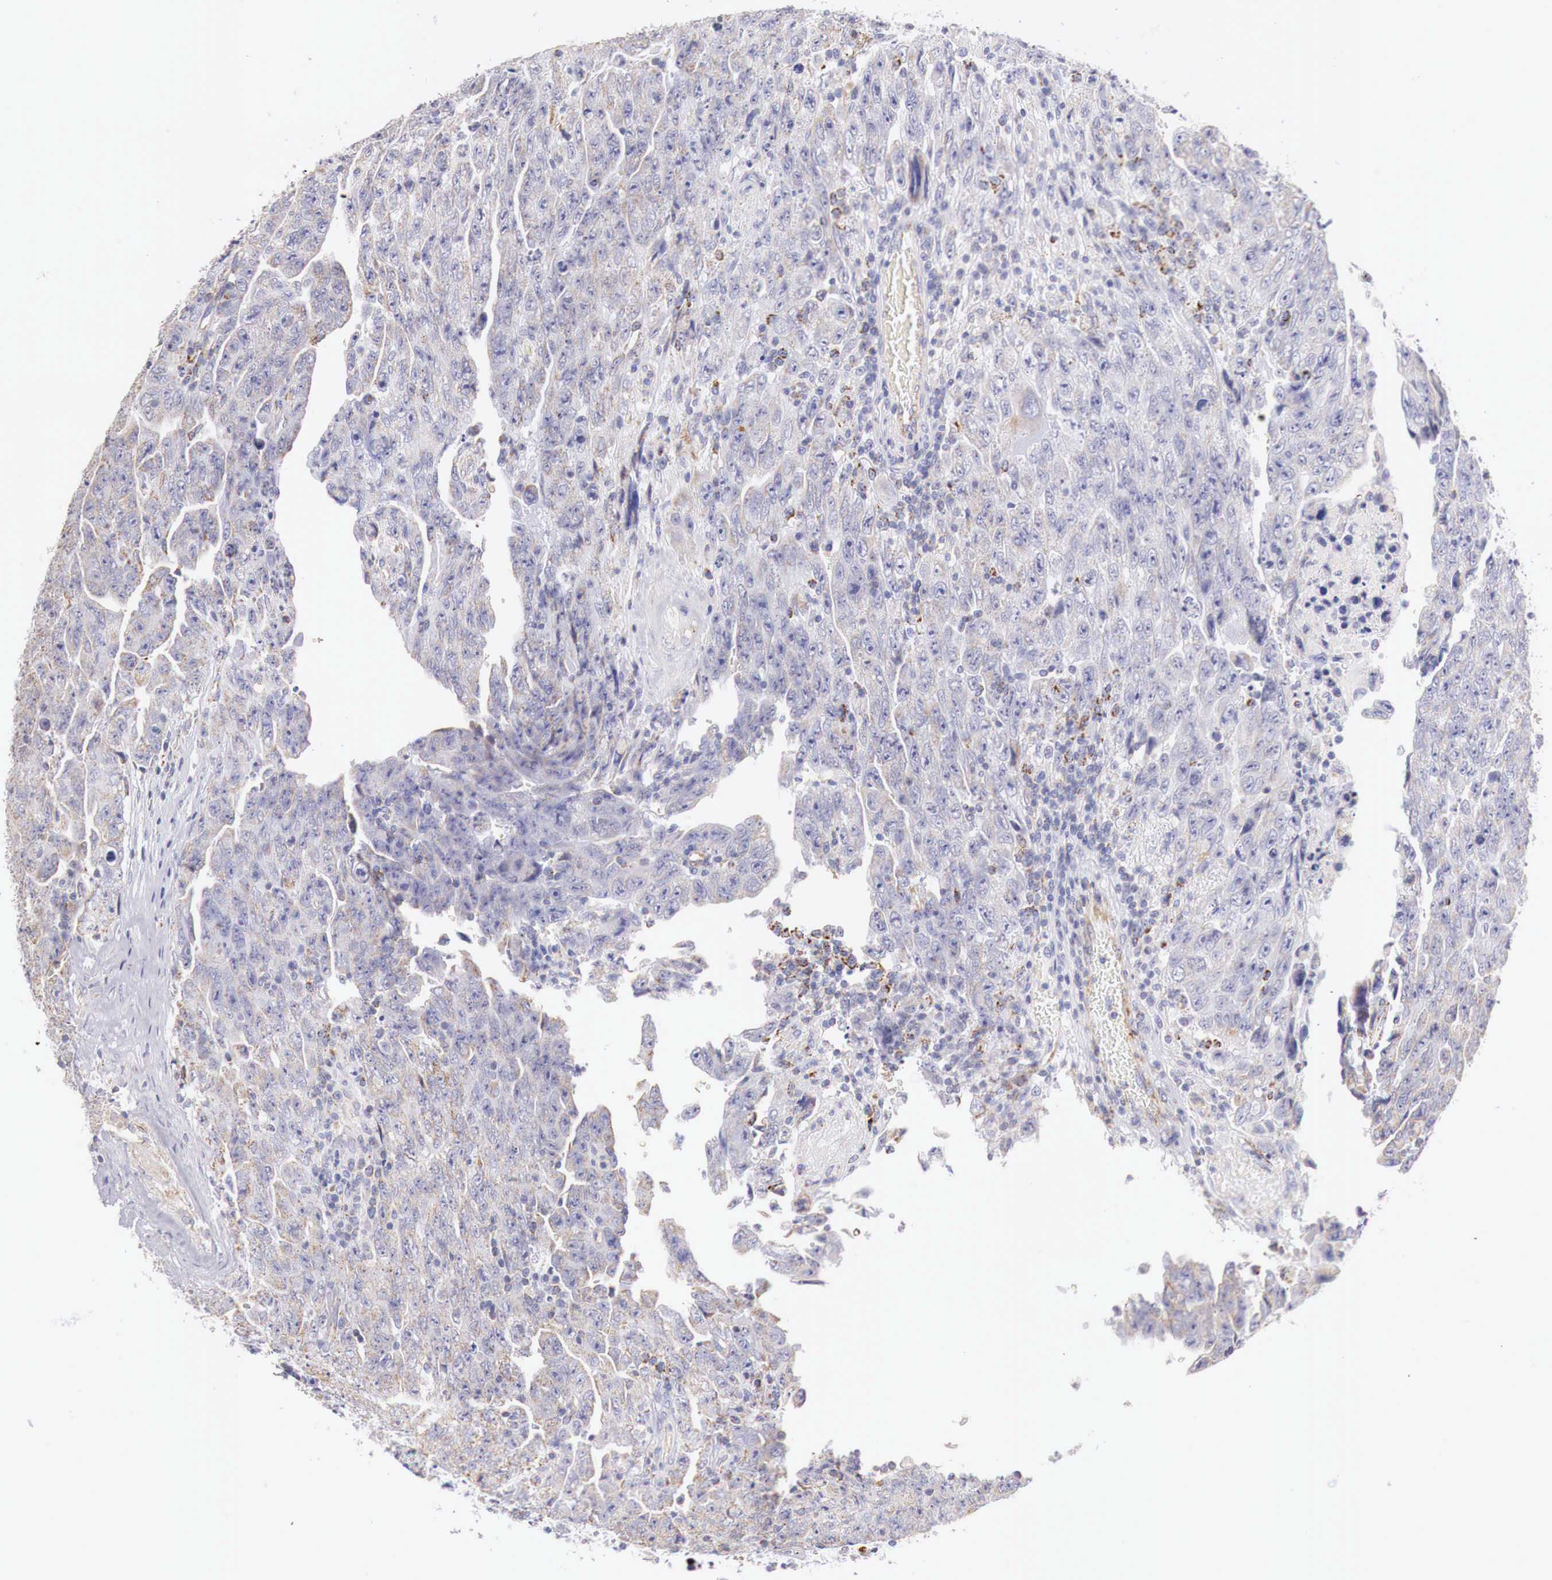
{"staining": {"intensity": "negative", "quantity": "none", "location": "none"}, "tissue": "testis cancer", "cell_type": "Tumor cells", "image_type": "cancer", "snomed": [{"axis": "morphology", "description": "Carcinoma, Embryonal, NOS"}, {"axis": "topography", "description": "Testis"}], "caption": "IHC image of neoplastic tissue: human testis cancer stained with DAB (3,3'-diaminobenzidine) displays no significant protein staining in tumor cells.", "gene": "IDH3G", "patient": {"sex": "male", "age": 28}}